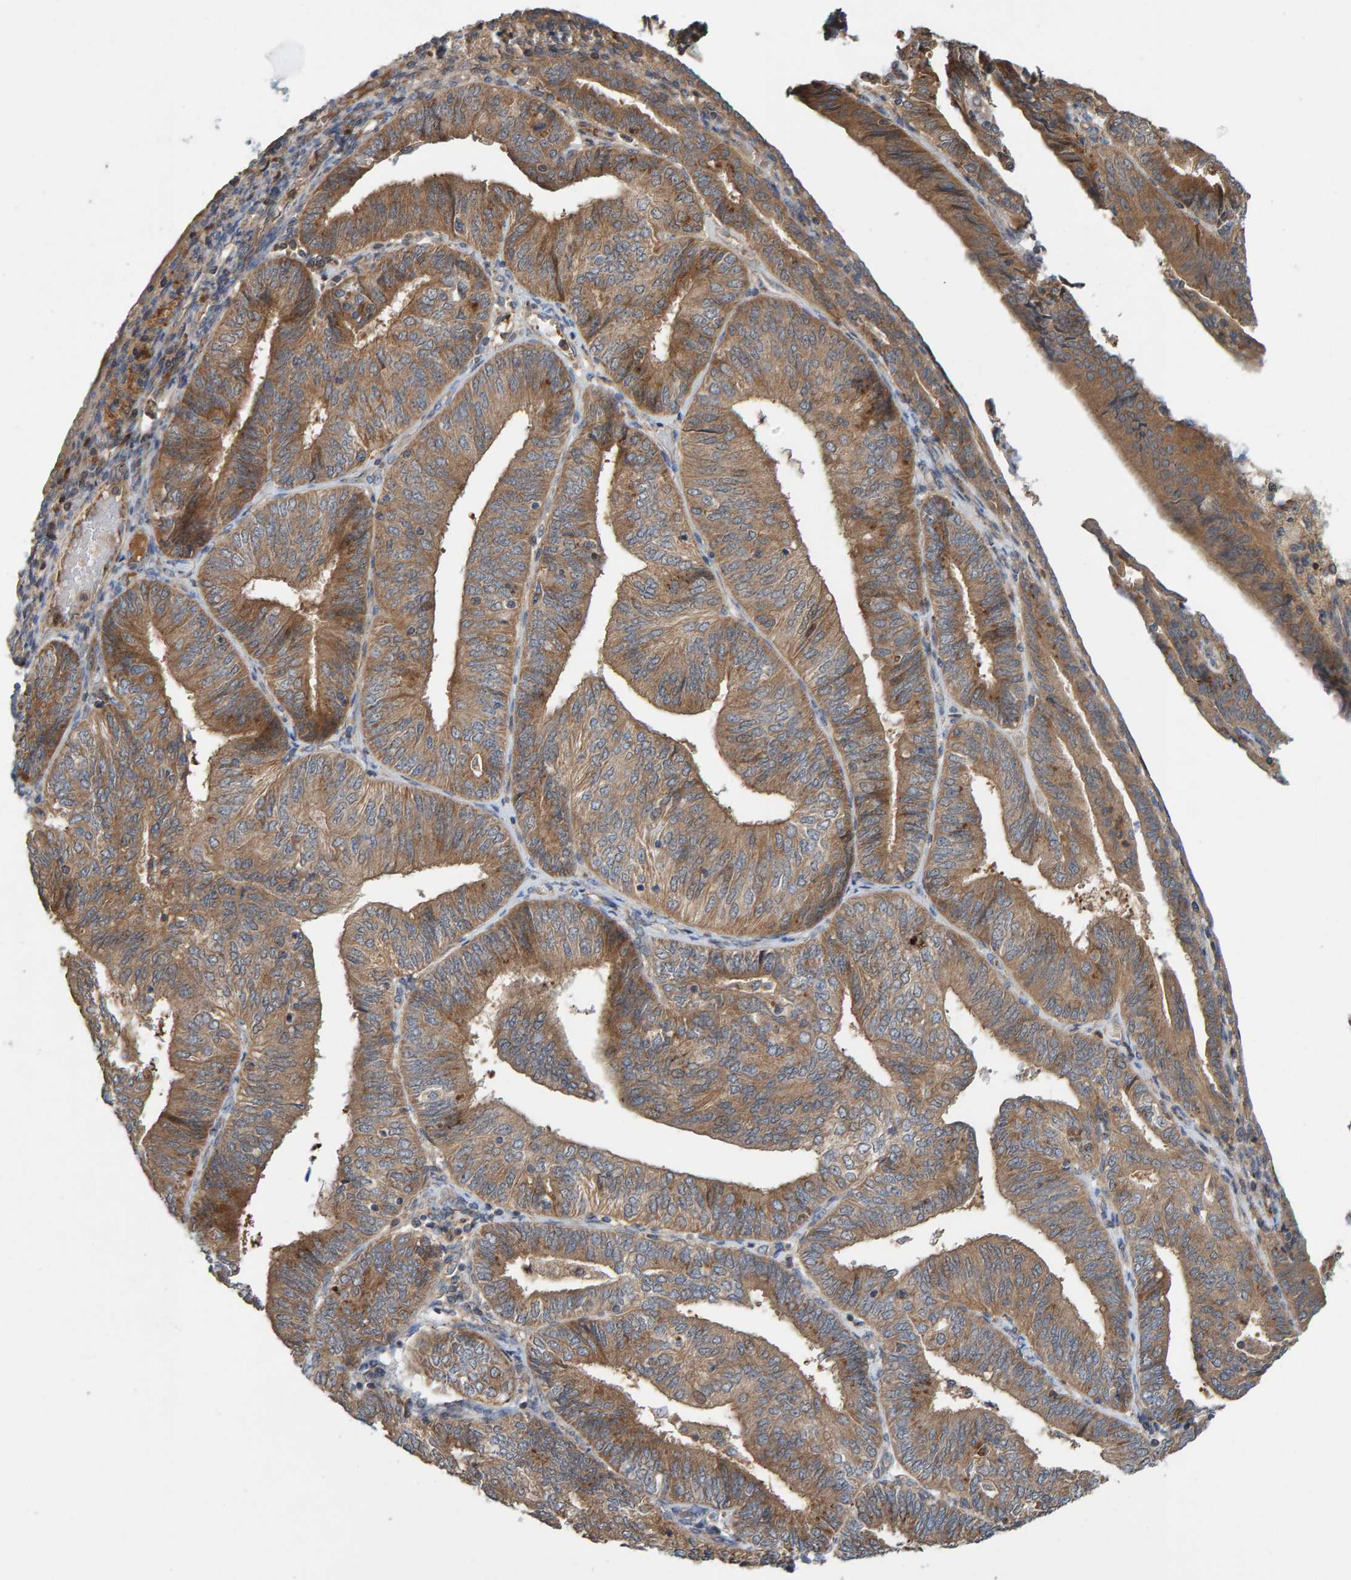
{"staining": {"intensity": "moderate", "quantity": ">75%", "location": "cytoplasmic/membranous"}, "tissue": "endometrial cancer", "cell_type": "Tumor cells", "image_type": "cancer", "snomed": [{"axis": "morphology", "description": "Adenocarcinoma, NOS"}, {"axis": "topography", "description": "Endometrium"}], "caption": "Brown immunohistochemical staining in human endometrial cancer shows moderate cytoplasmic/membranous expression in approximately >75% of tumor cells.", "gene": "KIAA0753", "patient": {"sex": "female", "age": 58}}